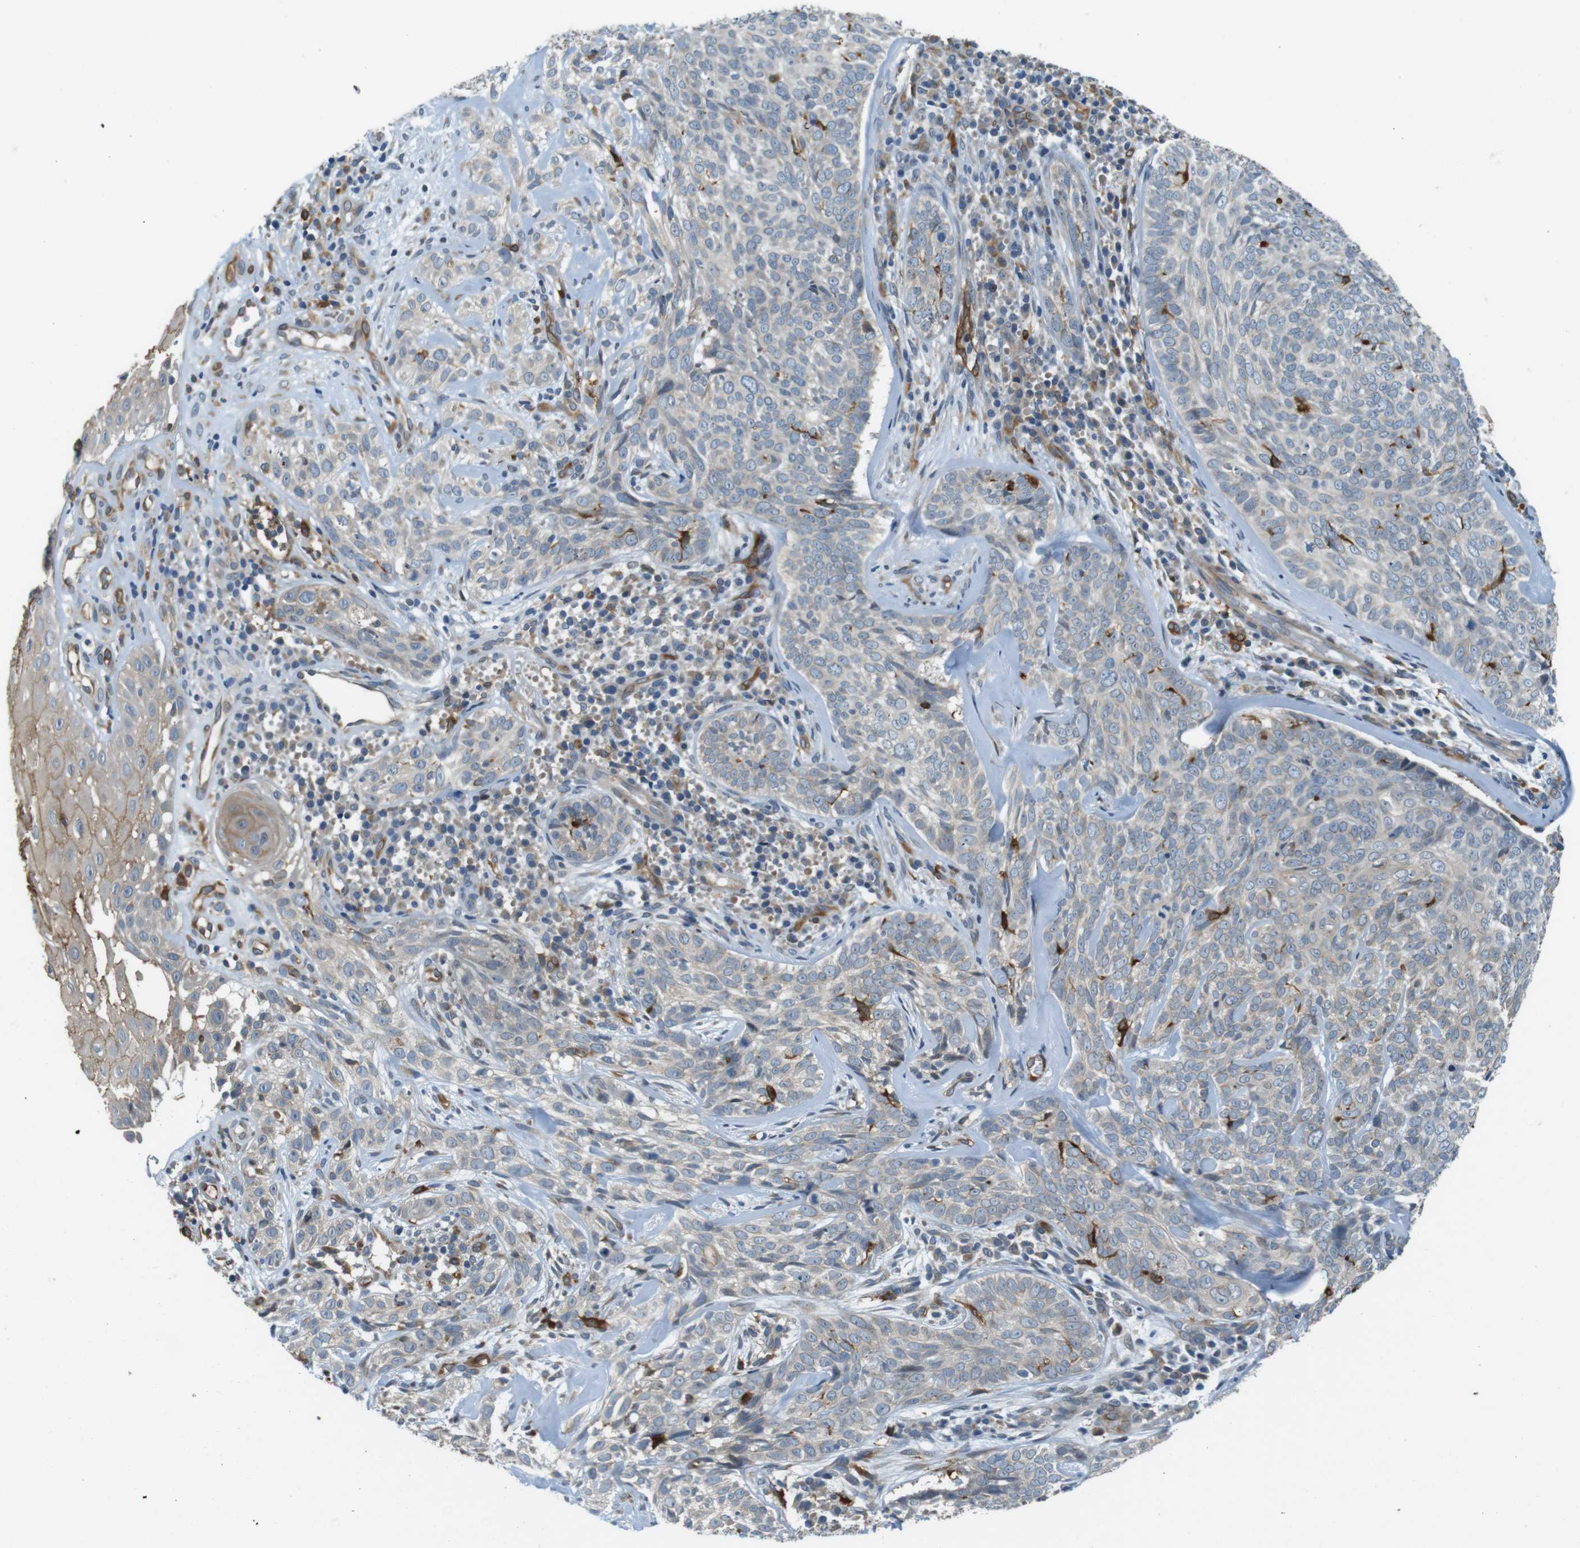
{"staining": {"intensity": "weak", "quantity": "25%-75%", "location": "cytoplasmic/membranous"}, "tissue": "skin cancer", "cell_type": "Tumor cells", "image_type": "cancer", "snomed": [{"axis": "morphology", "description": "Basal cell carcinoma"}, {"axis": "topography", "description": "Skin"}], "caption": "Protein analysis of skin basal cell carcinoma tissue reveals weak cytoplasmic/membranous staining in about 25%-75% of tumor cells.", "gene": "PALD1", "patient": {"sex": "male", "age": 72}}